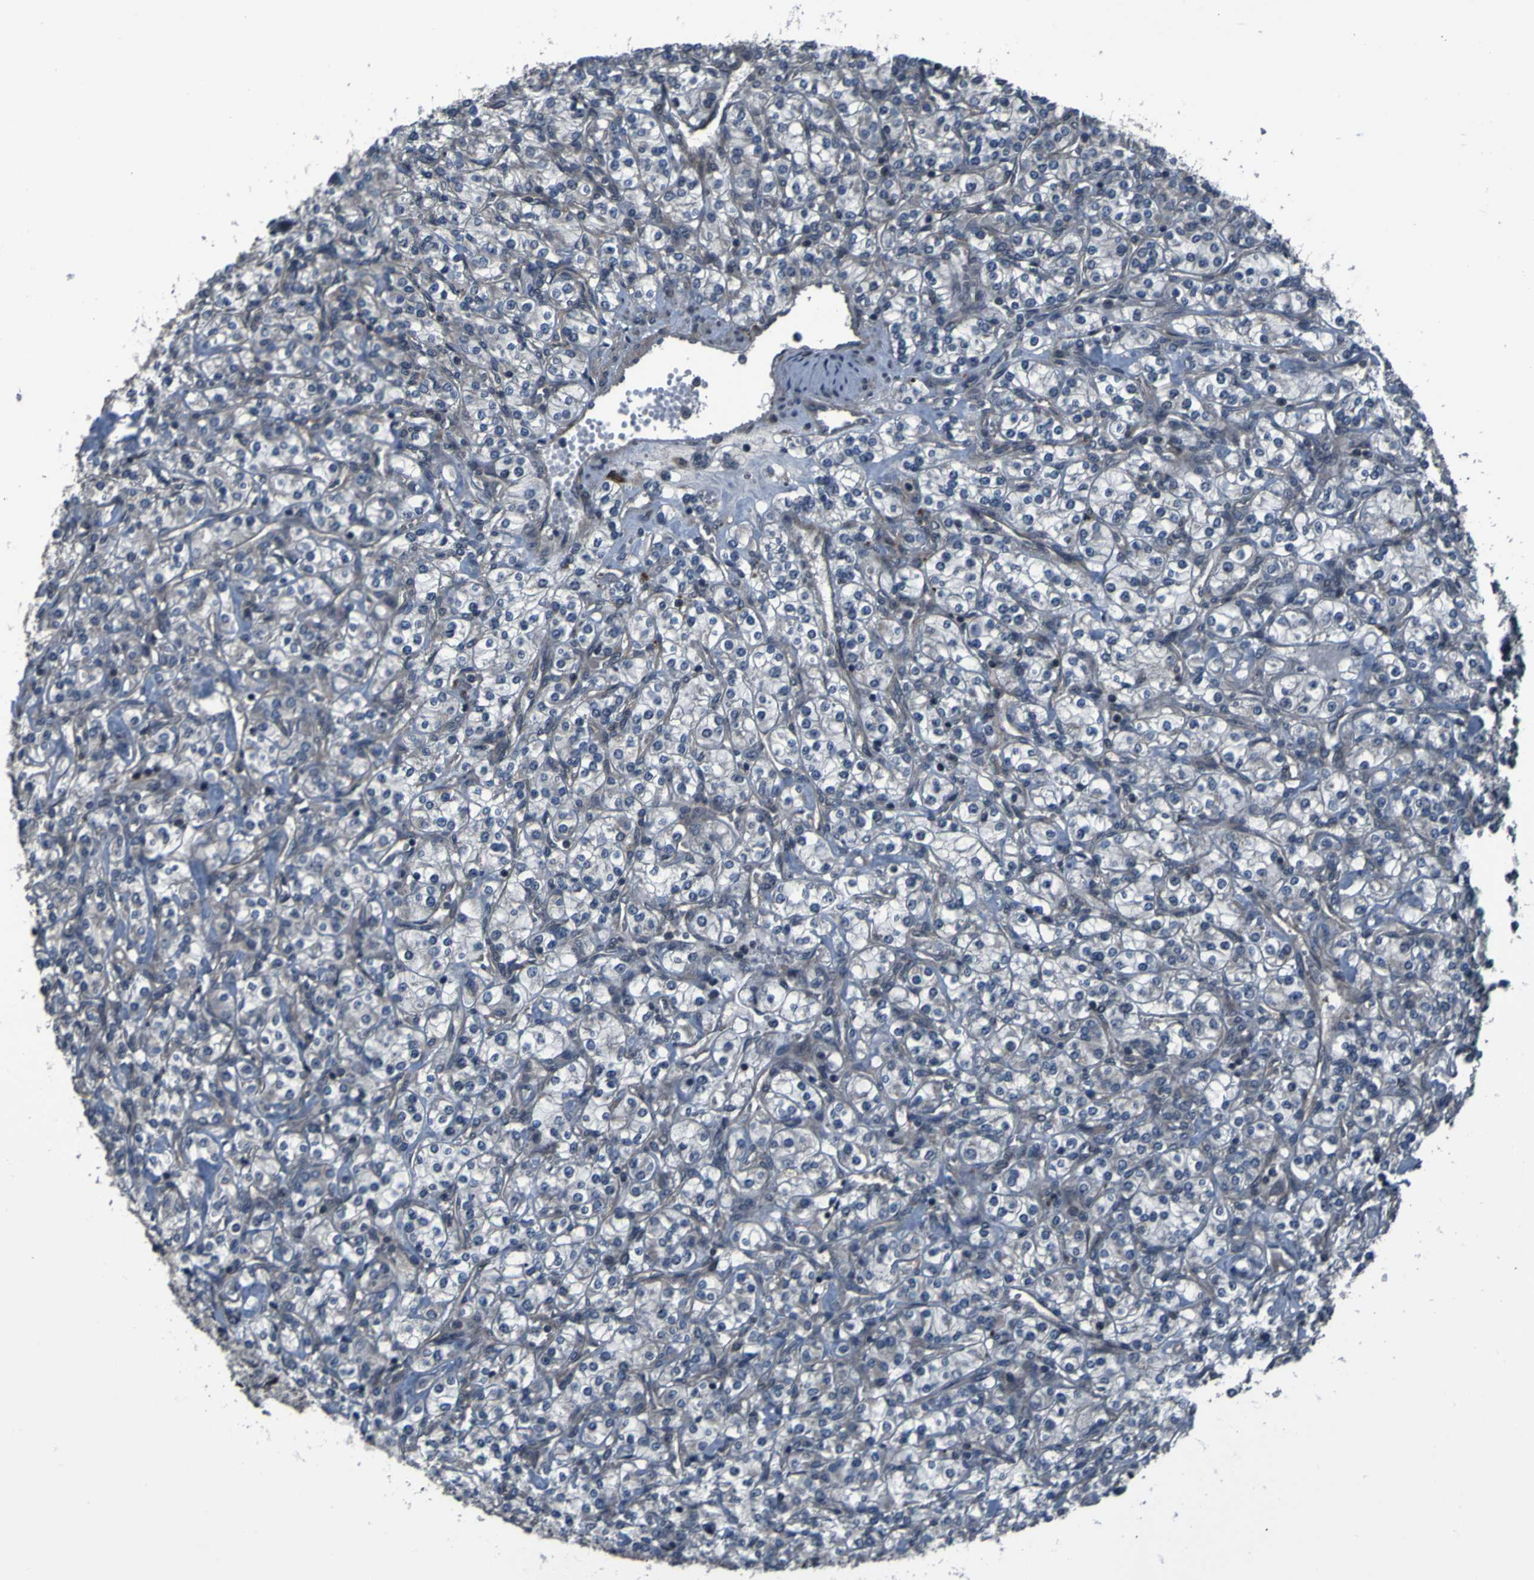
{"staining": {"intensity": "negative", "quantity": "none", "location": "none"}, "tissue": "renal cancer", "cell_type": "Tumor cells", "image_type": "cancer", "snomed": [{"axis": "morphology", "description": "Adenocarcinoma, NOS"}, {"axis": "topography", "description": "Kidney"}], "caption": "Tumor cells are negative for protein expression in human renal cancer.", "gene": "OSTM1", "patient": {"sex": "male", "age": 77}}